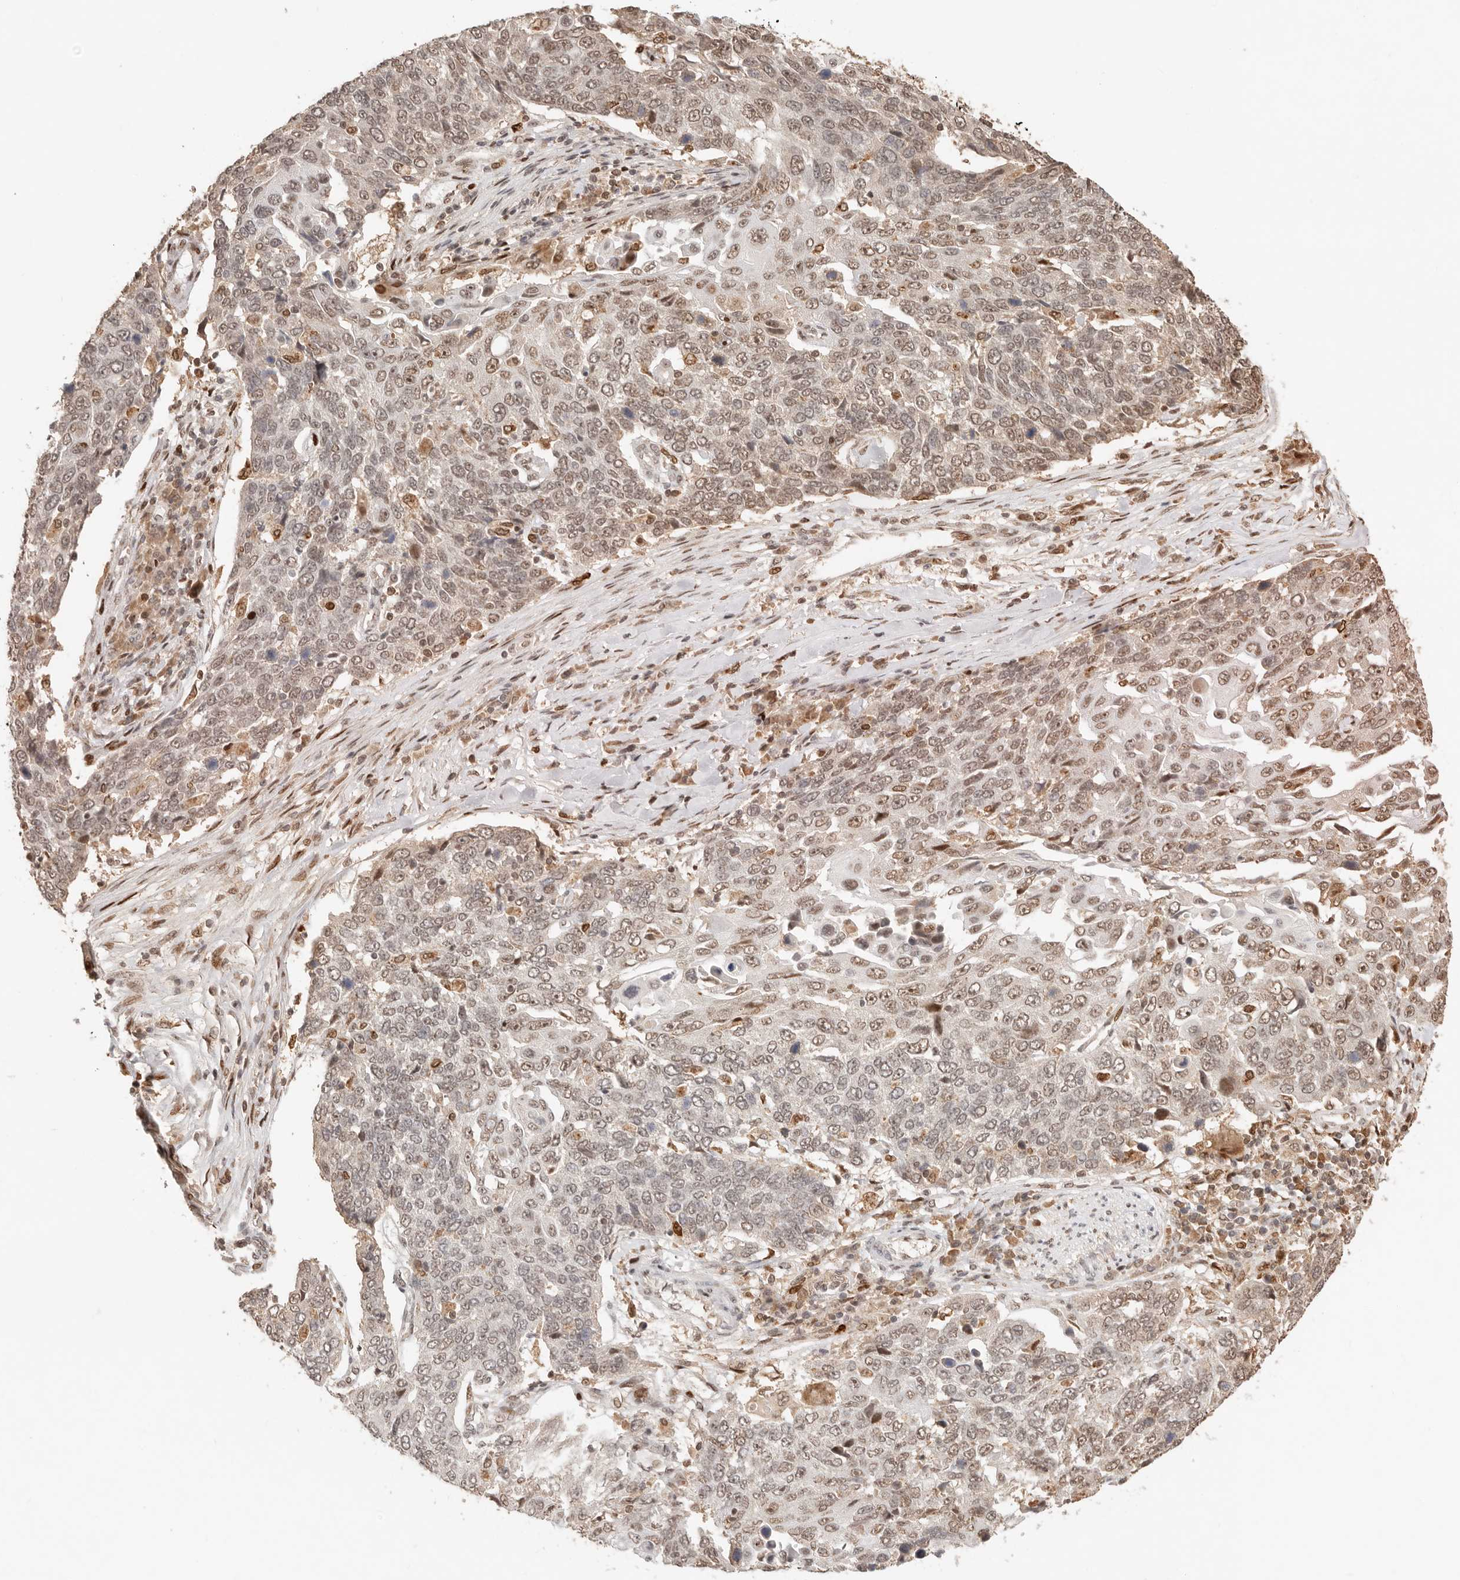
{"staining": {"intensity": "moderate", "quantity": "25%-75%", "location": "nuclear"}, "tissue": "lung cancer", "cell_type": "Tumor cells", "image_type": "cancer", "snomed": [{"axis": "morphology", "description": "Squamous cell carcinoma, NOS"}, {"axis": "topography", "description": "Lung"}], "caption": "Protein staining shows moderate nuclear staining in approximately 25%-75% of tumor cells in lung cancer. (IHC, brightfield microscopy, high magnification).", "gene": "NPAS2", "patient": {"sex": "male", "age": 66}}